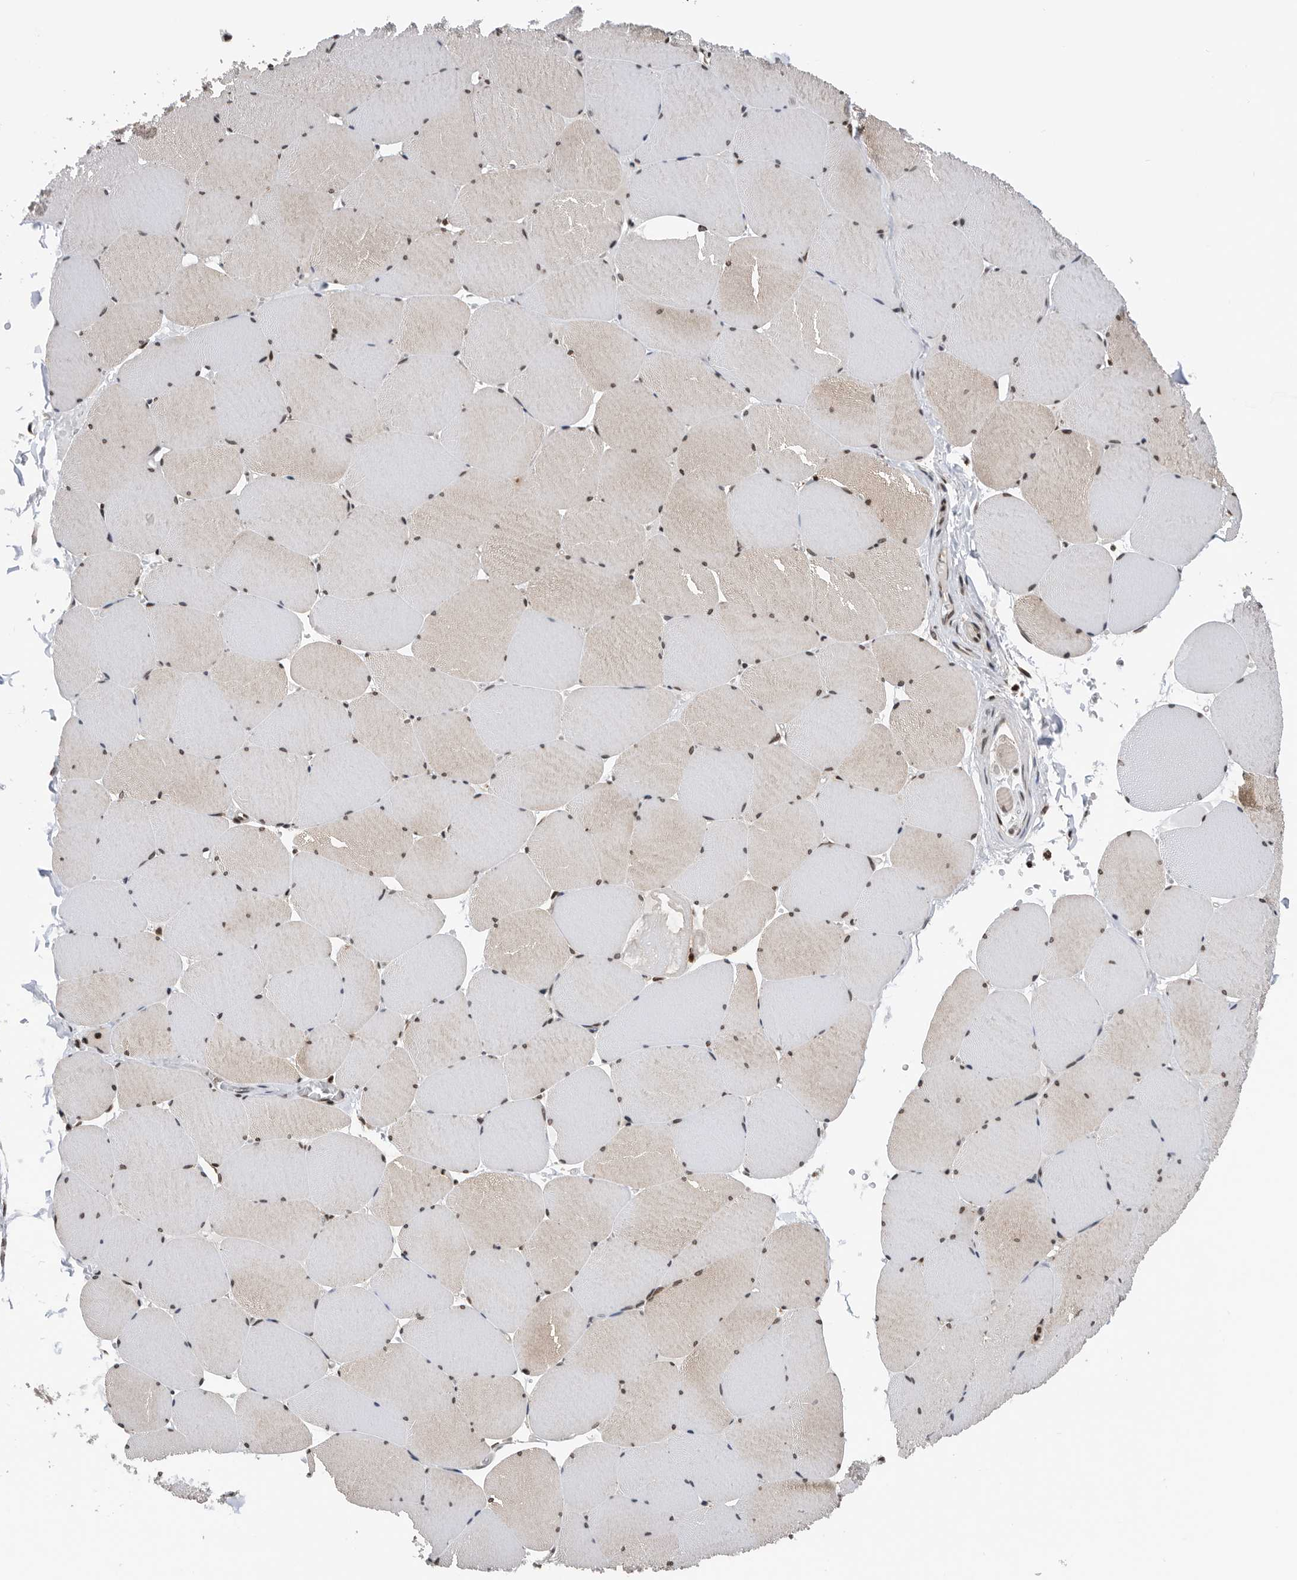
{"staining": {"intensity": "moderate", "quantity": "<25%", "location": "cytoplasmic/membranous,nuclear"}, "tissue": "skeletal muscle", "cell_type": "Myocytes", "image_type": "normal", "snomed": [{"axis": "morphology", "description": "Normal tissue, NOS"}, {"axis": "topography", "description": "Skeletal muscle"}, {"axis": "topography", "description": "Head-Neck"}], "caption": "DAB (3,3'-diaminobenzidine) immunohistochemical staining of benign skeletal muscle demonstrates moderate cytoplasmic/membranous,nuclear protein staining in approximately <25% of myocytes.", "gene": "SNRNP48", "patient": {"sex": "male", "age": 66}}